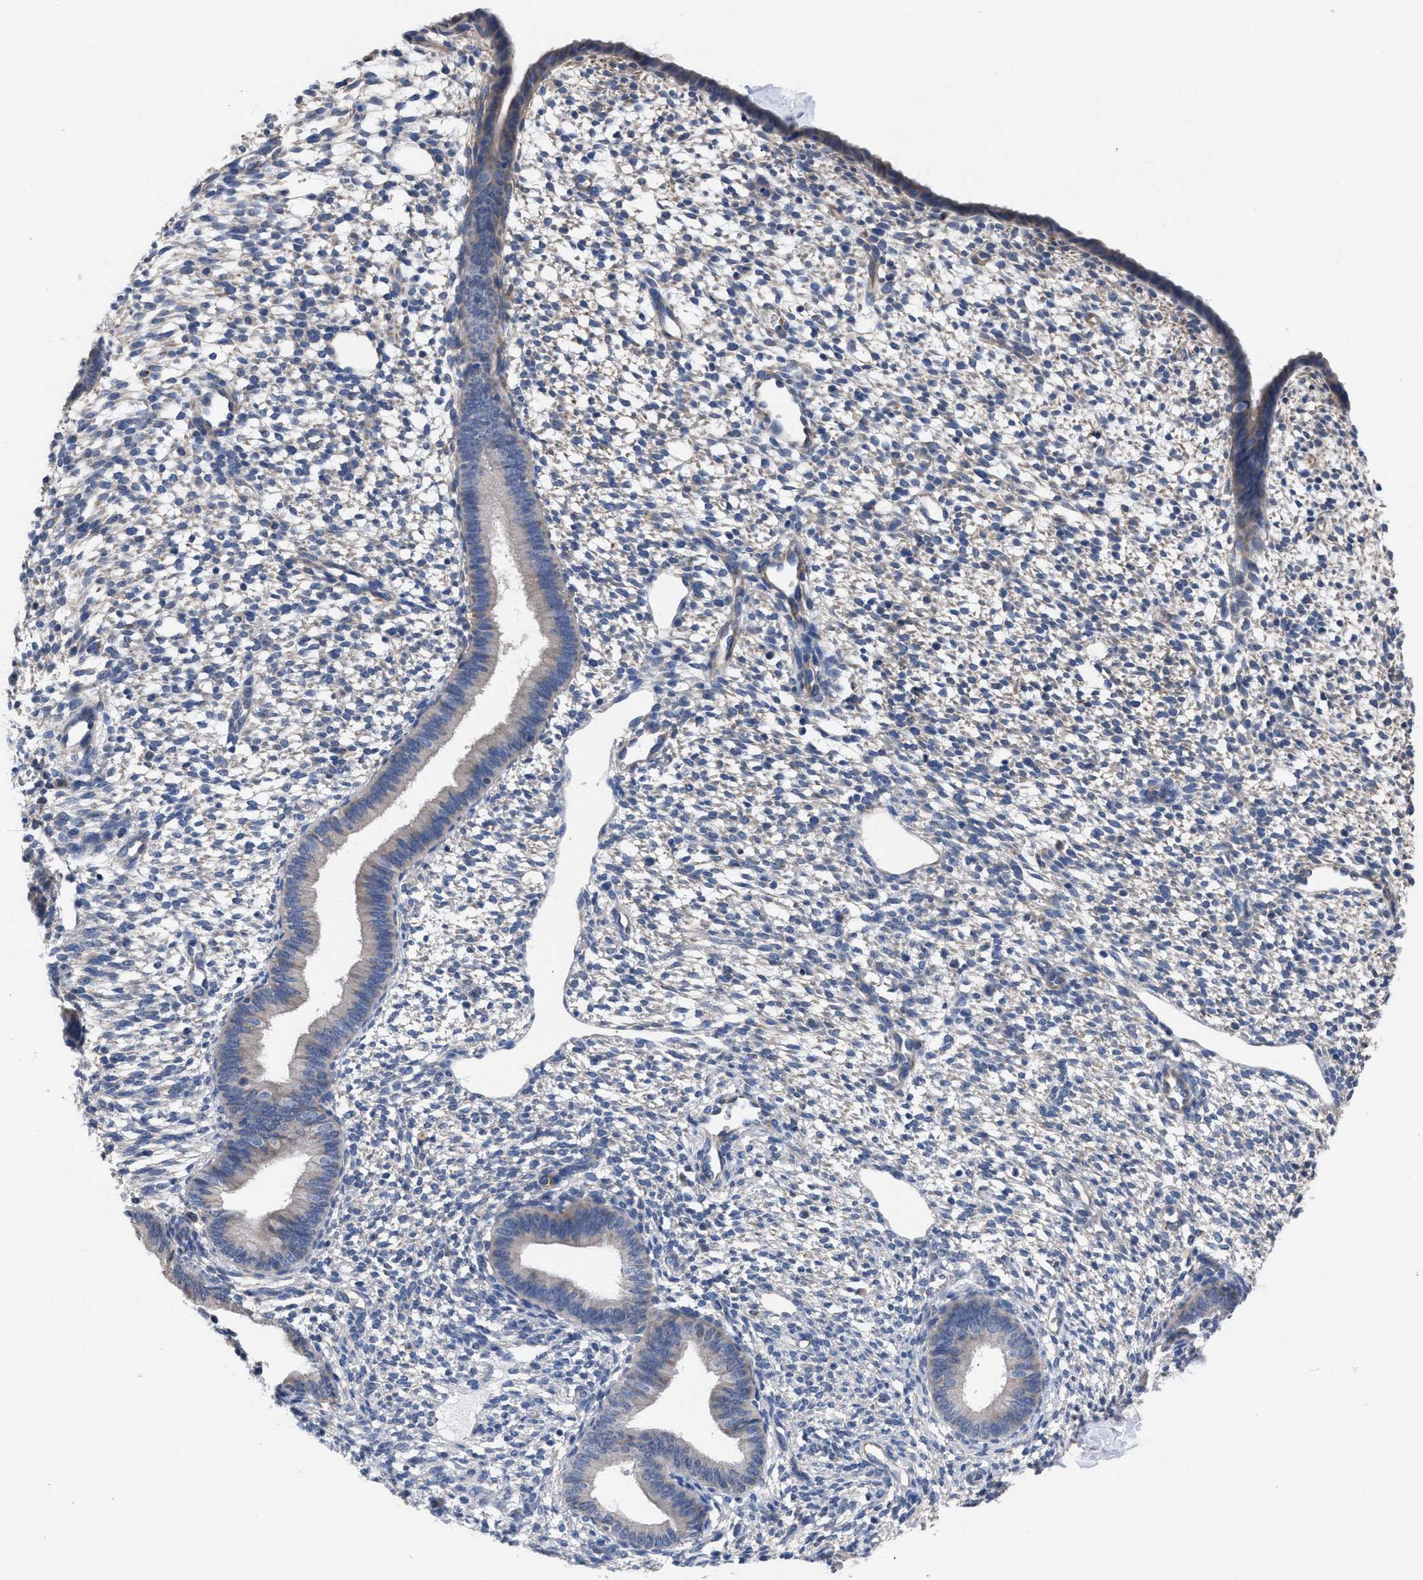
{"staining": {"intensity": "weak", "quantity": "<25%", "location": "cytoplasmic/membranous"}, "tissue": "endometrium", "cell_type": "Cells in endometrial stroma", "image_type": "normal", "snomed": [{"axis": "morphology", "description": "Normal tissue, NOS"}, {"axis": "topography", "description": "Endometrium"}], "caption": "Immunohistochemistry micrograph of benign human endometrium stained for a protein (brown), which shows no staining in cells in endometrial stroma.", "gene": "TMEM131", "patient": {"sex": "female", "age": 46}}